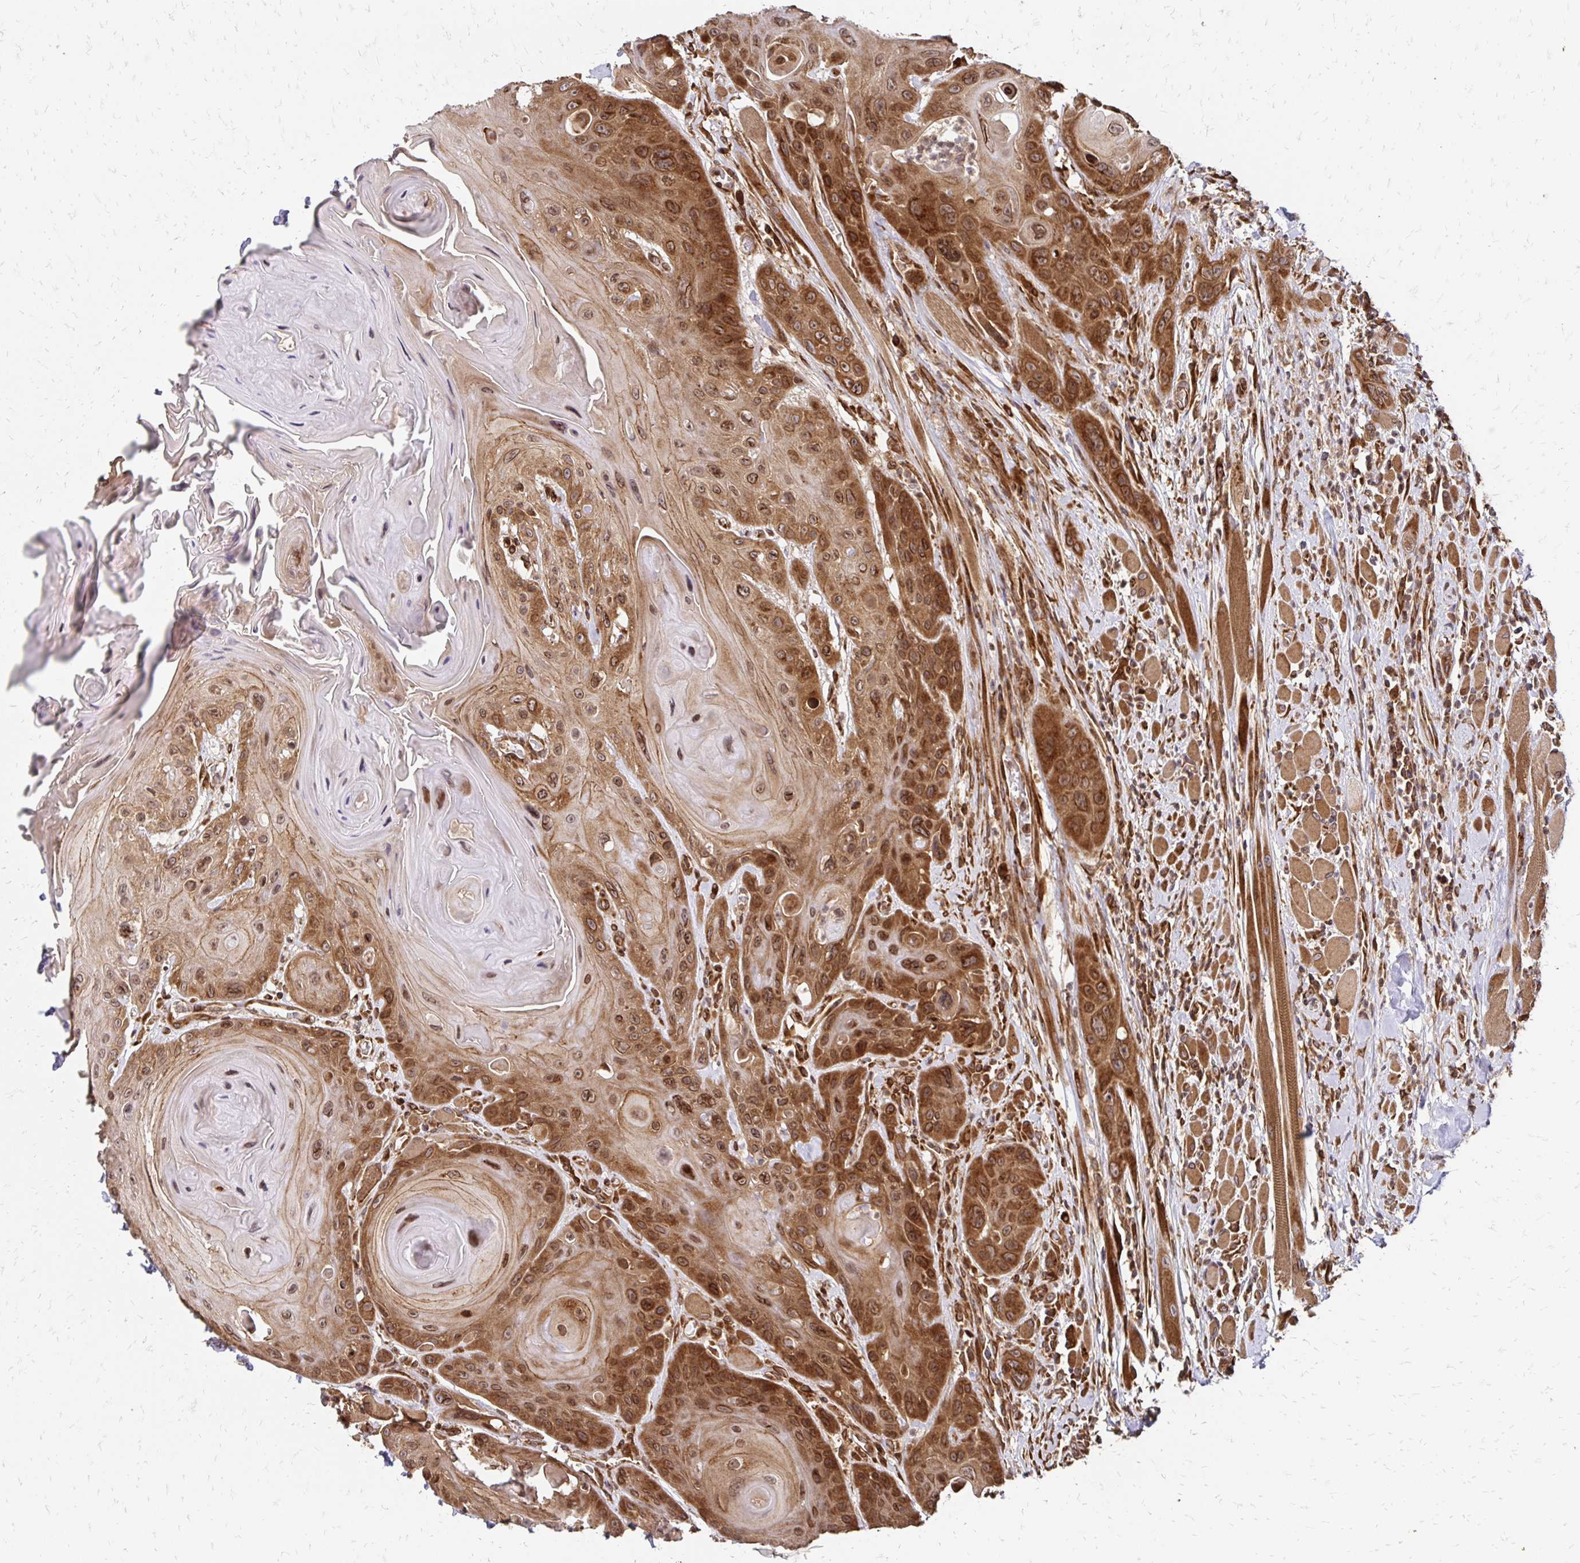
{"staining": {"intensity": "strong", "quantity": ">75%", "location": "cytoplasmic/membranous"}, "tissue": "head and neck cancer", "cell_type": "Tumor cells", "image_type": "cancer", "snomed": [{"axis": "morphology", "description": "Squamous cell carcinoma, NOS"}, {"axis": "topography", "description": "Head-Neck"}], "caption": "Head and neck squamous cell carcinoma tissue demonstrates strong cytoplasmic/membranous staining in approximately >75% of tumor cells (DAB (3,3'-diaminobenzidine) IHC, brown staining for protein, blue staining for nuclei).", "gene": "ZW10", "patient": {"sex": "female", "age": 59}}